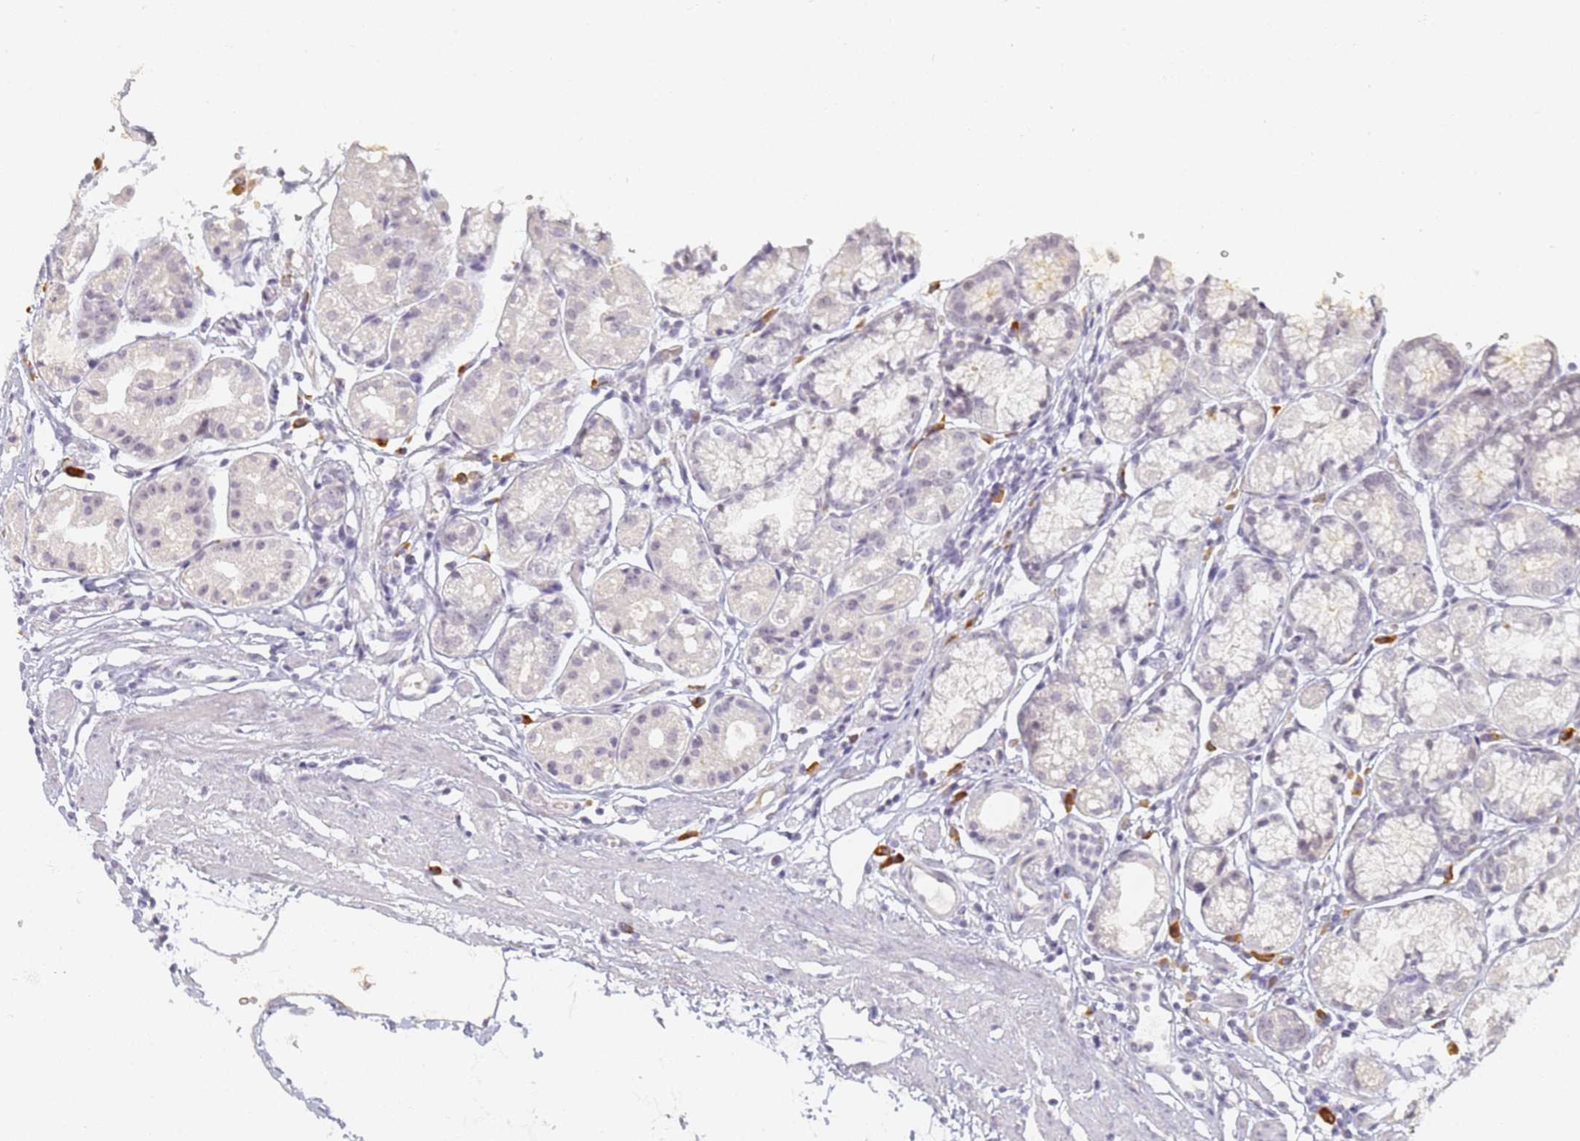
{"staining": {"intensity": "negative", "quantity": "none", "location": "none"}, "tissue": "stomach", "cell_type": "Glandular cells", "image_type": "normal", "snomed": [{"axis": "morphology", "description": "Normal tissue, NOS"}, {"axis": "topography", "description": "Stomach"}], "caption": "DAB immunohistochemical staining of benign stomach displays no significant staining in glandular cells. The staining is performed using DAB (3,3'-diaminobenzidine) brown chromogen with nuclei counter-stained in using hematoxylin.", "gene": "SLC38A9", "patient": {"sex": "female", "age": 57}}